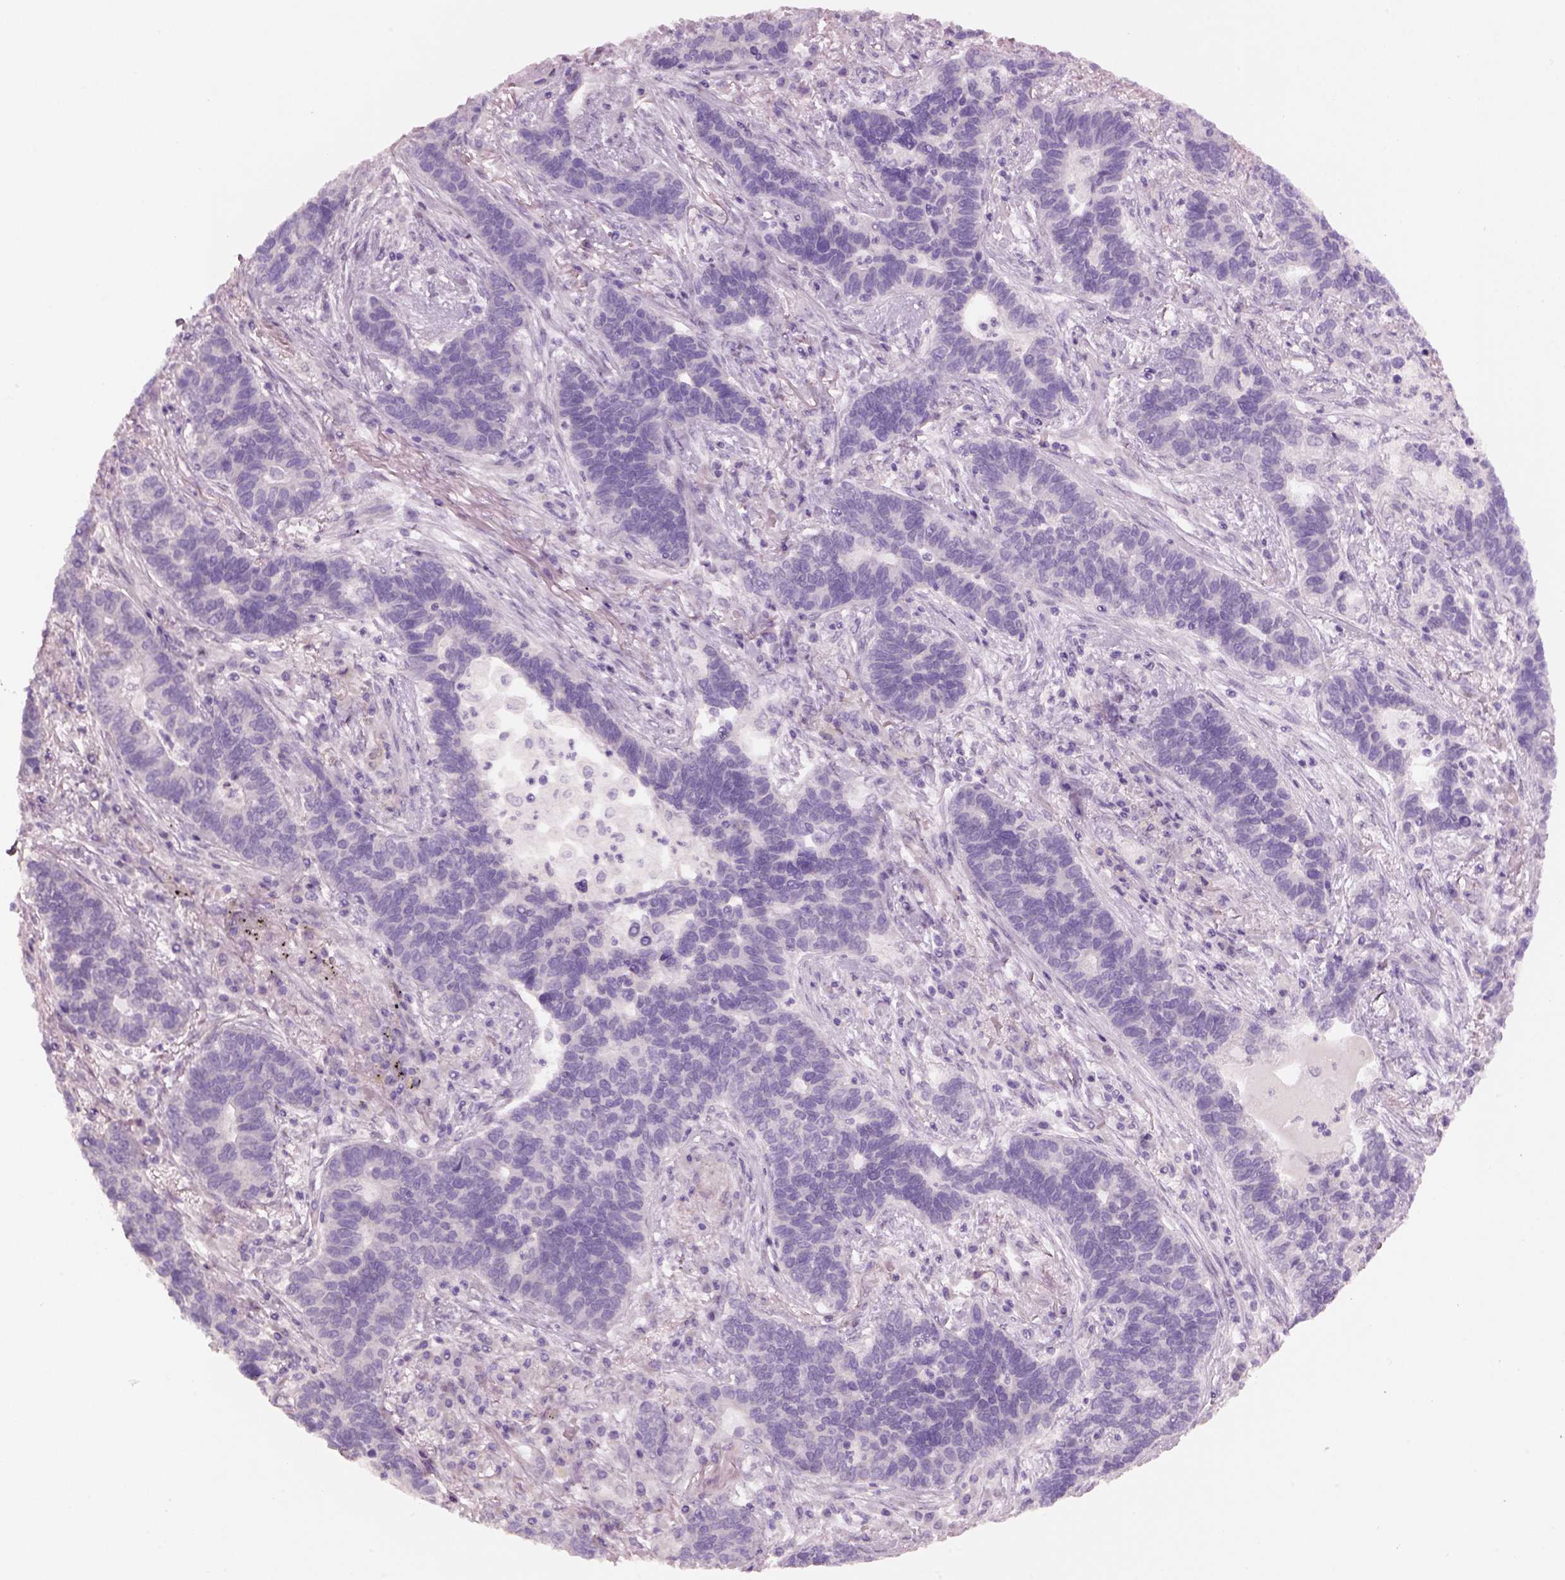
{"staining": {"intensity": "negative", "quantity": "none", "location": "none"}, "tissue": "lung cancer", "cell_type": "Tumor cells", "image_type": "cancer", "snomed": [{"axis": "morphology", "description": "Adenocarcinoma, NOS"}, {"axis": "topography", "description": "Lung"}], "caption": "Immunohistochemistry photomicrograph of lung cancer (adenocarcinoma) stained for a protein (brown), which demonstrates no expression in tumor cells.", "gene": "KCNIP3", "patient": {"sex": "female", "age": 57}}